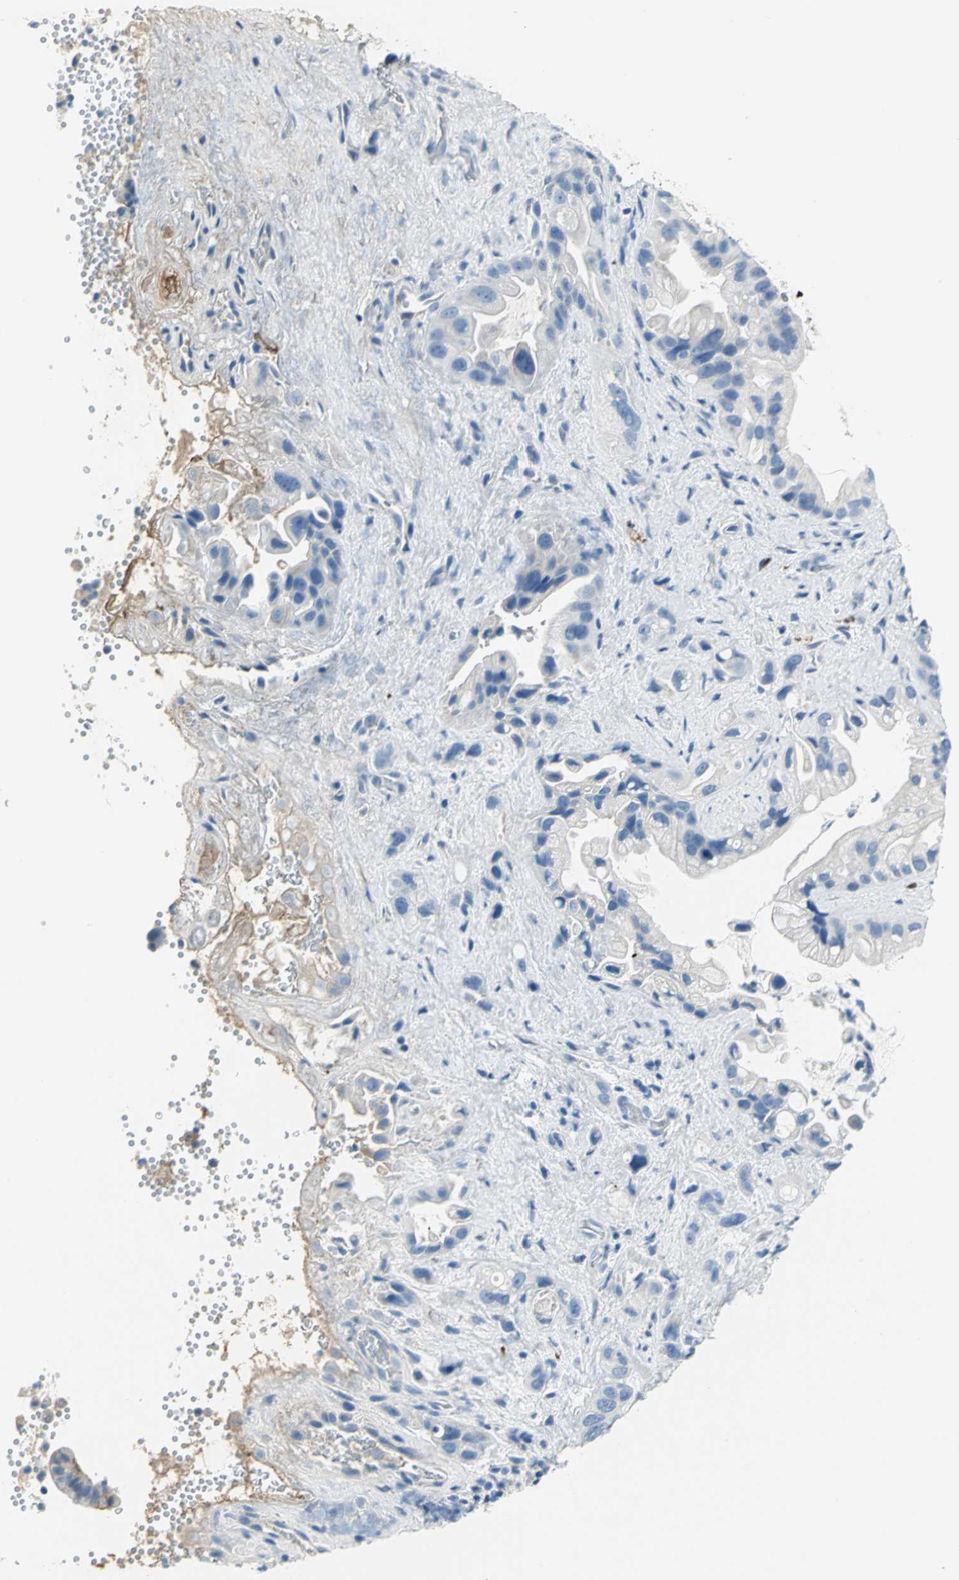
{"staining": {"intensity": "negative", "quantity": "none", "location": "none"}, "tissue": "pancreatic cancer", "cell_type": "Tumor cells", "image_type": "cancer", "snomed": [{"axis": "morphology", "description": "Adenocarcinoma, NOS"}, {"axis": "topography", "description": "Pancreas"}], "caption": "Pancreatic cancer stained for a protein using immunohistochemistry (IHC) shows no staining tumor cells.", "gene": "ALOX15", "patient": {"sex": "female", "age": 77}}